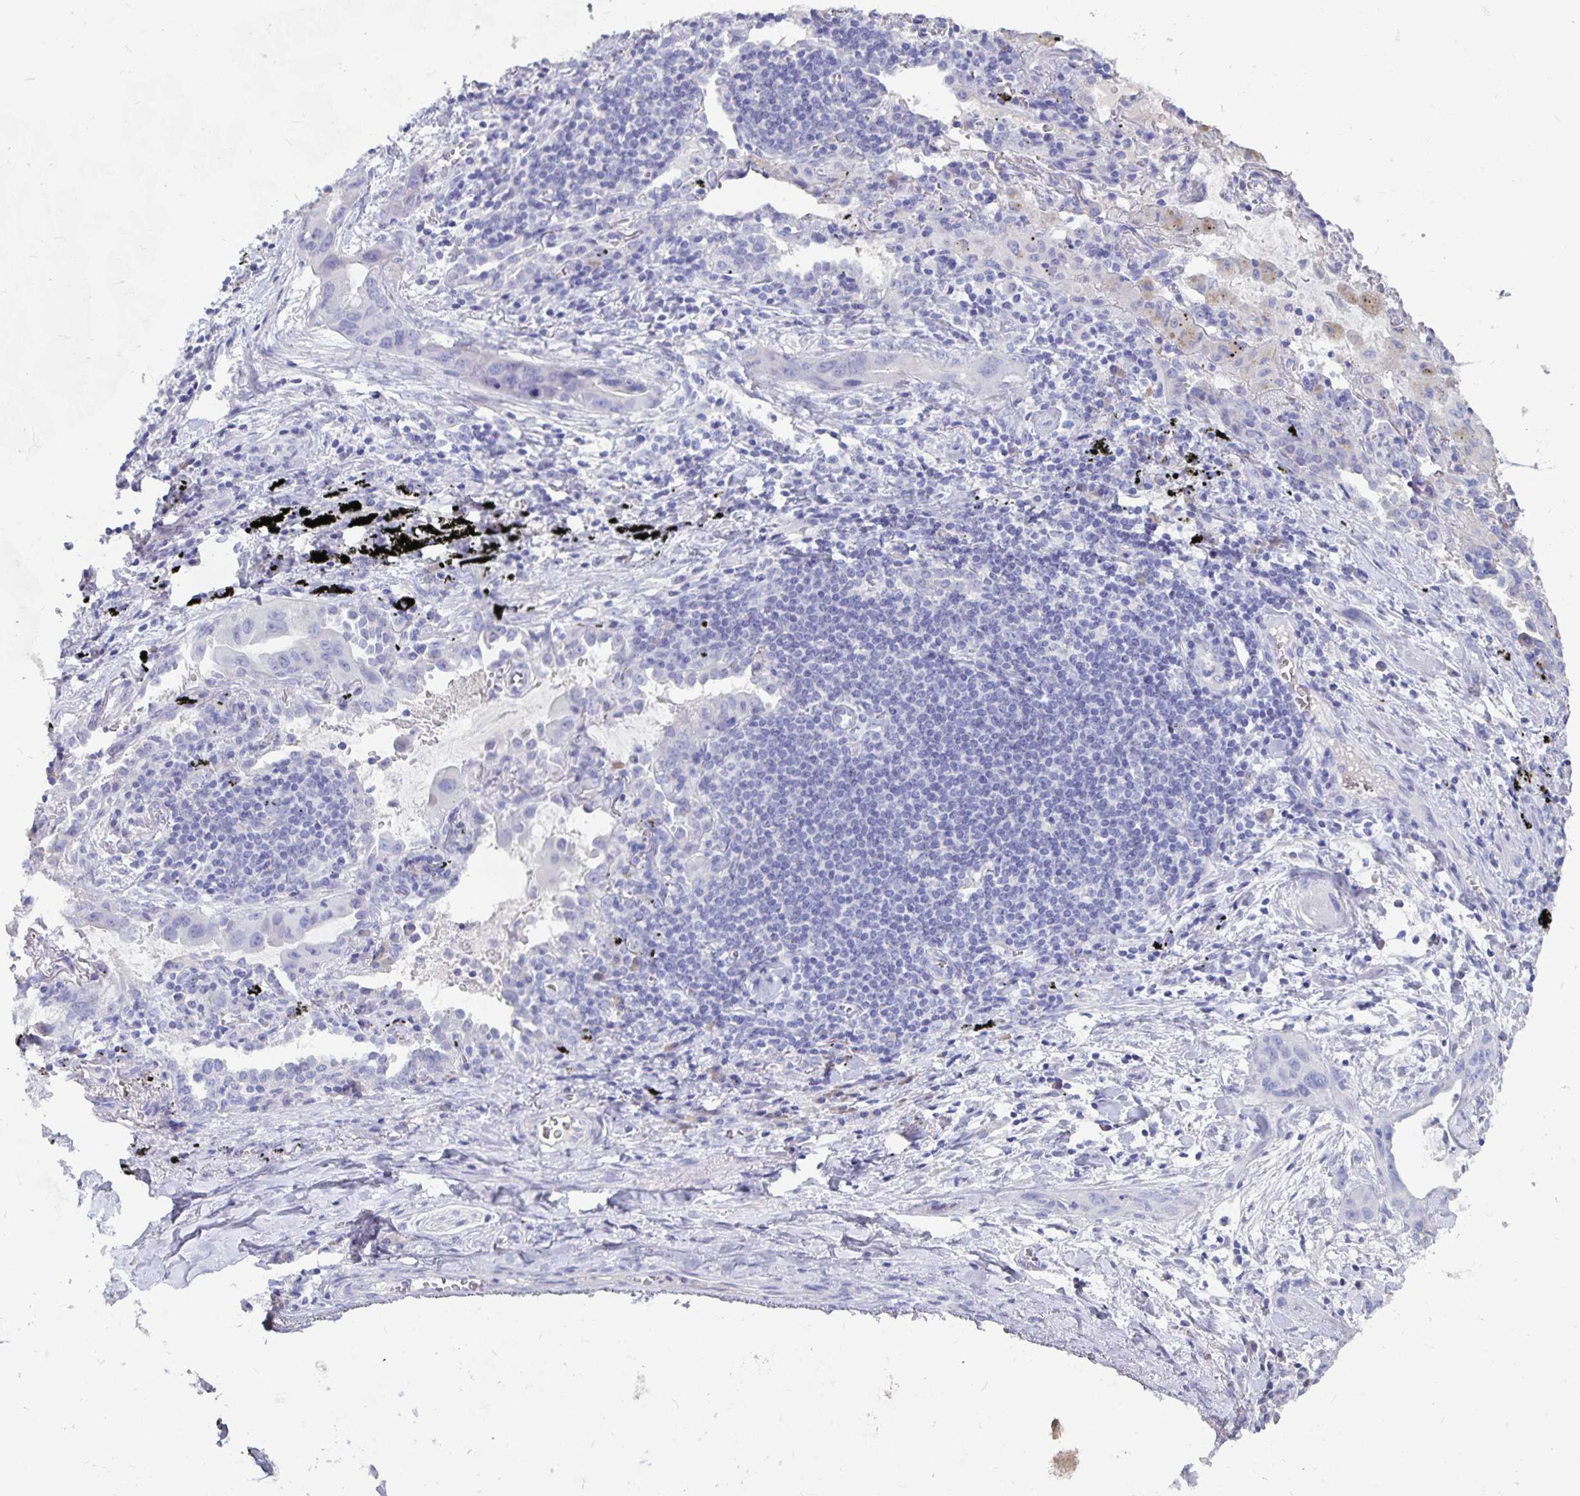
{"staining": {"intensity": "negative", "quantity": "none", "location": "none"}, "tissue": "lung cancer", "cell_type": "Tumor cells", "image_type": "cancer", "snomed": [{"axis": "morphology", "description": "Adenocarcinoma, NOS"}, {"axis": "topography", "description": "Lung"}], "caption": "IHC photomicrograph of human lung cancer stained for a protein (brown), which reveals no staining in tumor cells.", "gene": "CFAP69", "patient": {"sex": "male", "age": 65}}